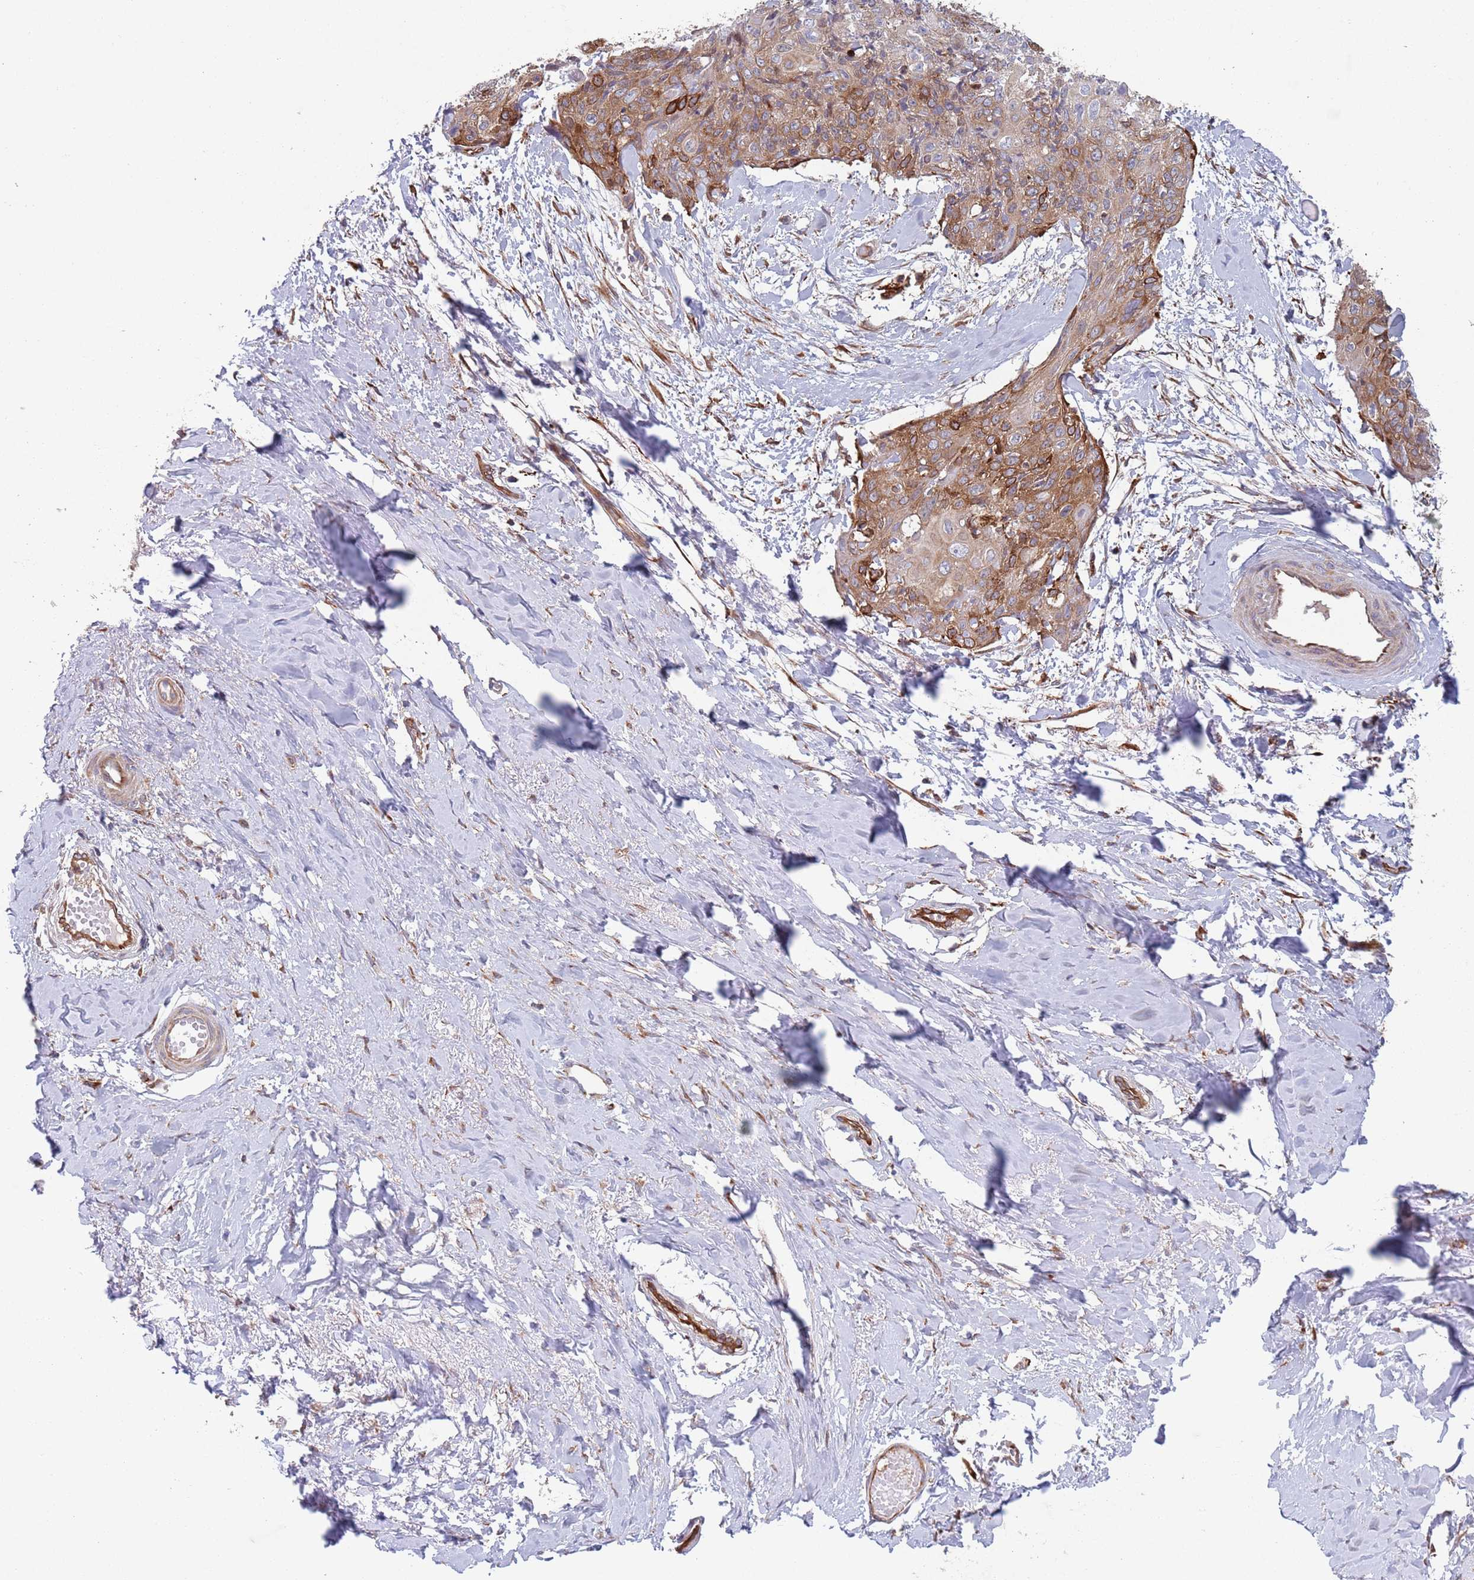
{"staining": {"intensity": "moderate", "quantity": "25%-75%", "location": "cytoplasmic/membranous"}, "tissue": "skin cancer", "cell_type": "Tumor cells", "image_type": "cancer", "snomed": [{"axis": "morphology", "description": "Squamous cell carcinoma, NOS"}, {"axis": "topography", "description": "Skin"}, {"axis": "topography", "description": "Vulva"}], "caption": "Skin squamous cell carcinoma was stained to show a protein in brown. There is medium levels of moderate cytoplasmic/membranous expression in approximately 25%-75% of tumor cells.", "gene": "ZMYM5", "patient": {"sex": "female", "age": 85}}